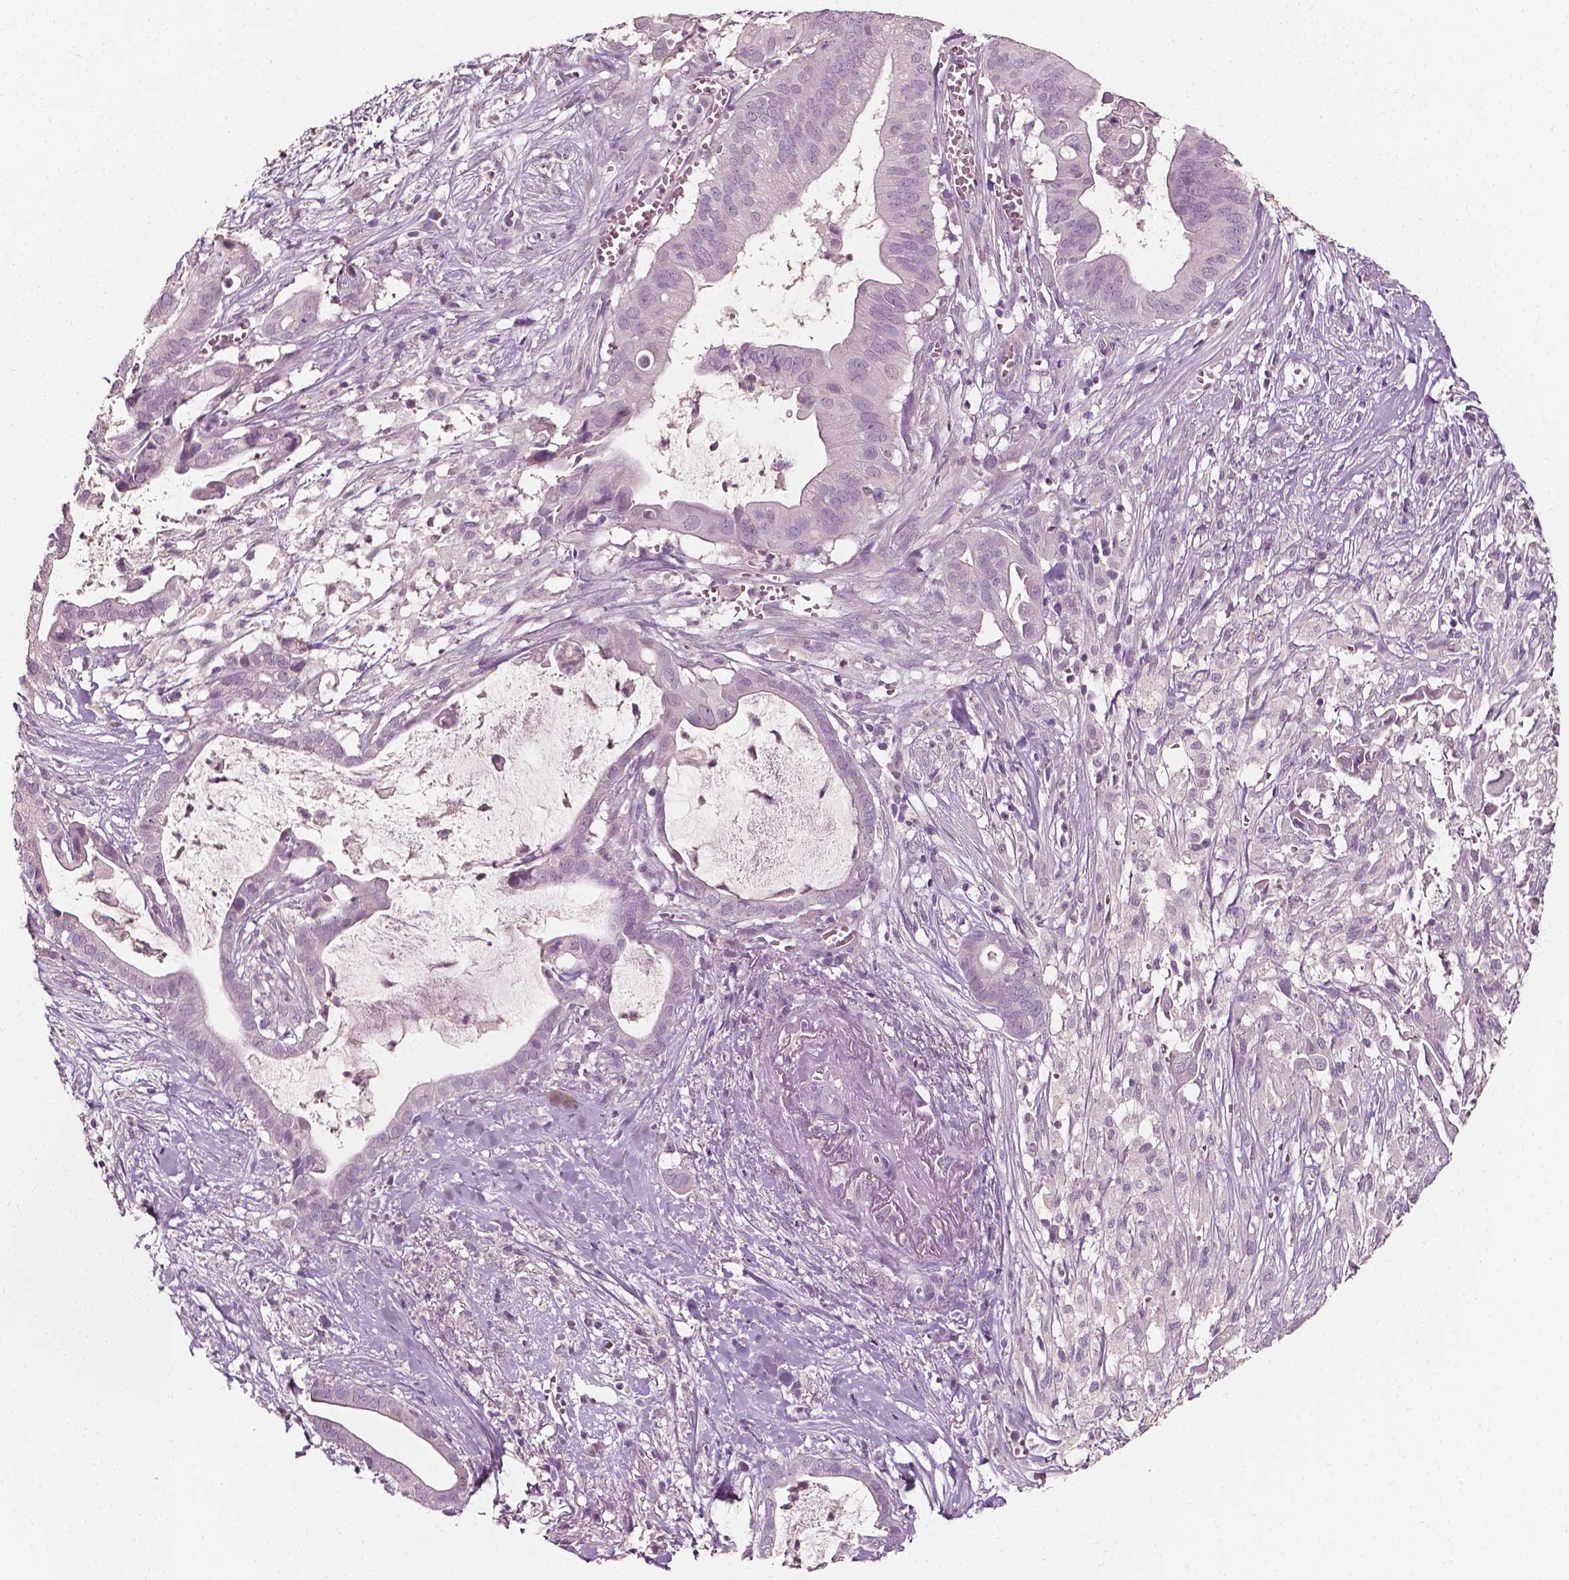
{"staining": {"intensity": "negative", "quantity": "none", "location": "none"}, "tissue": "pancreatic cancer", "cell_type": "Tumor cells", "image_type": "cancer", "snomed": [{"axis": "morphology", "description": "Adenocarcinoma, NOS"}, {"axis": "topography", "description": "Pancreas"}], "caption": "Adenocarcinoma (pancreatic) was stained to show a protein in brown. There is no significant expression in tumor cells.", "gene": "PLA2R1", "patient": {"sex": "male", "age": 61}}